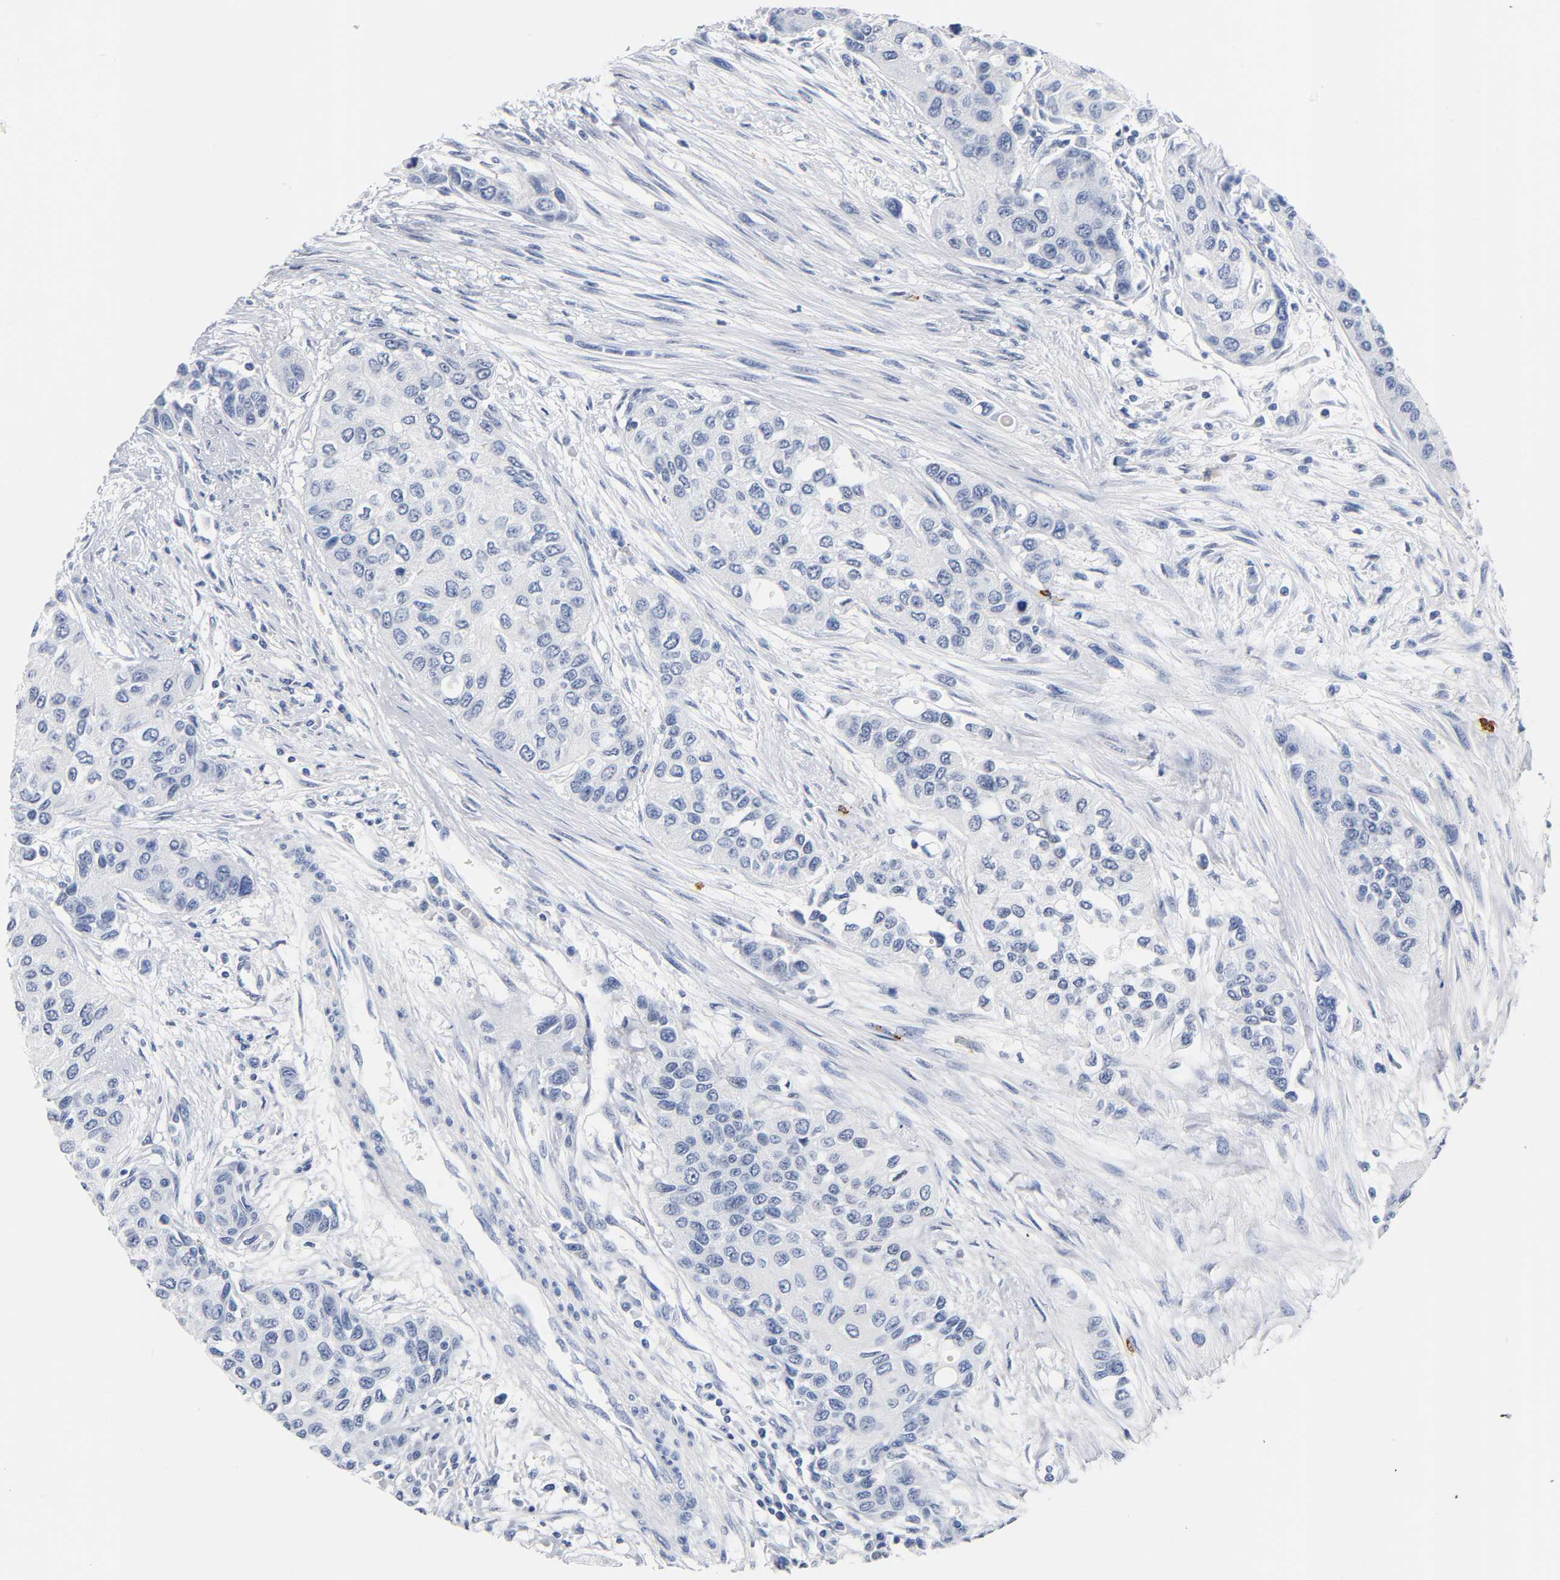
{"staining": {"intensity": "negative", "quantity": "none", "location": "none"}, "tissue": "urothelial cancer", "cell_type": "Tumor cells", "image_type": "cancer", "snomed": [{"axis": "morphology", "description": "Urothelial carcinoma, High grade"}, {"axis": "topography", "description": "Urinary bladder"}], "caption": "IHC micrograph of urothelial cancer stained for a protein (brown), which shows no positivity in tumor cells.", "gene": "NAB2", "patient": {"sex": "female", "age": 56}}